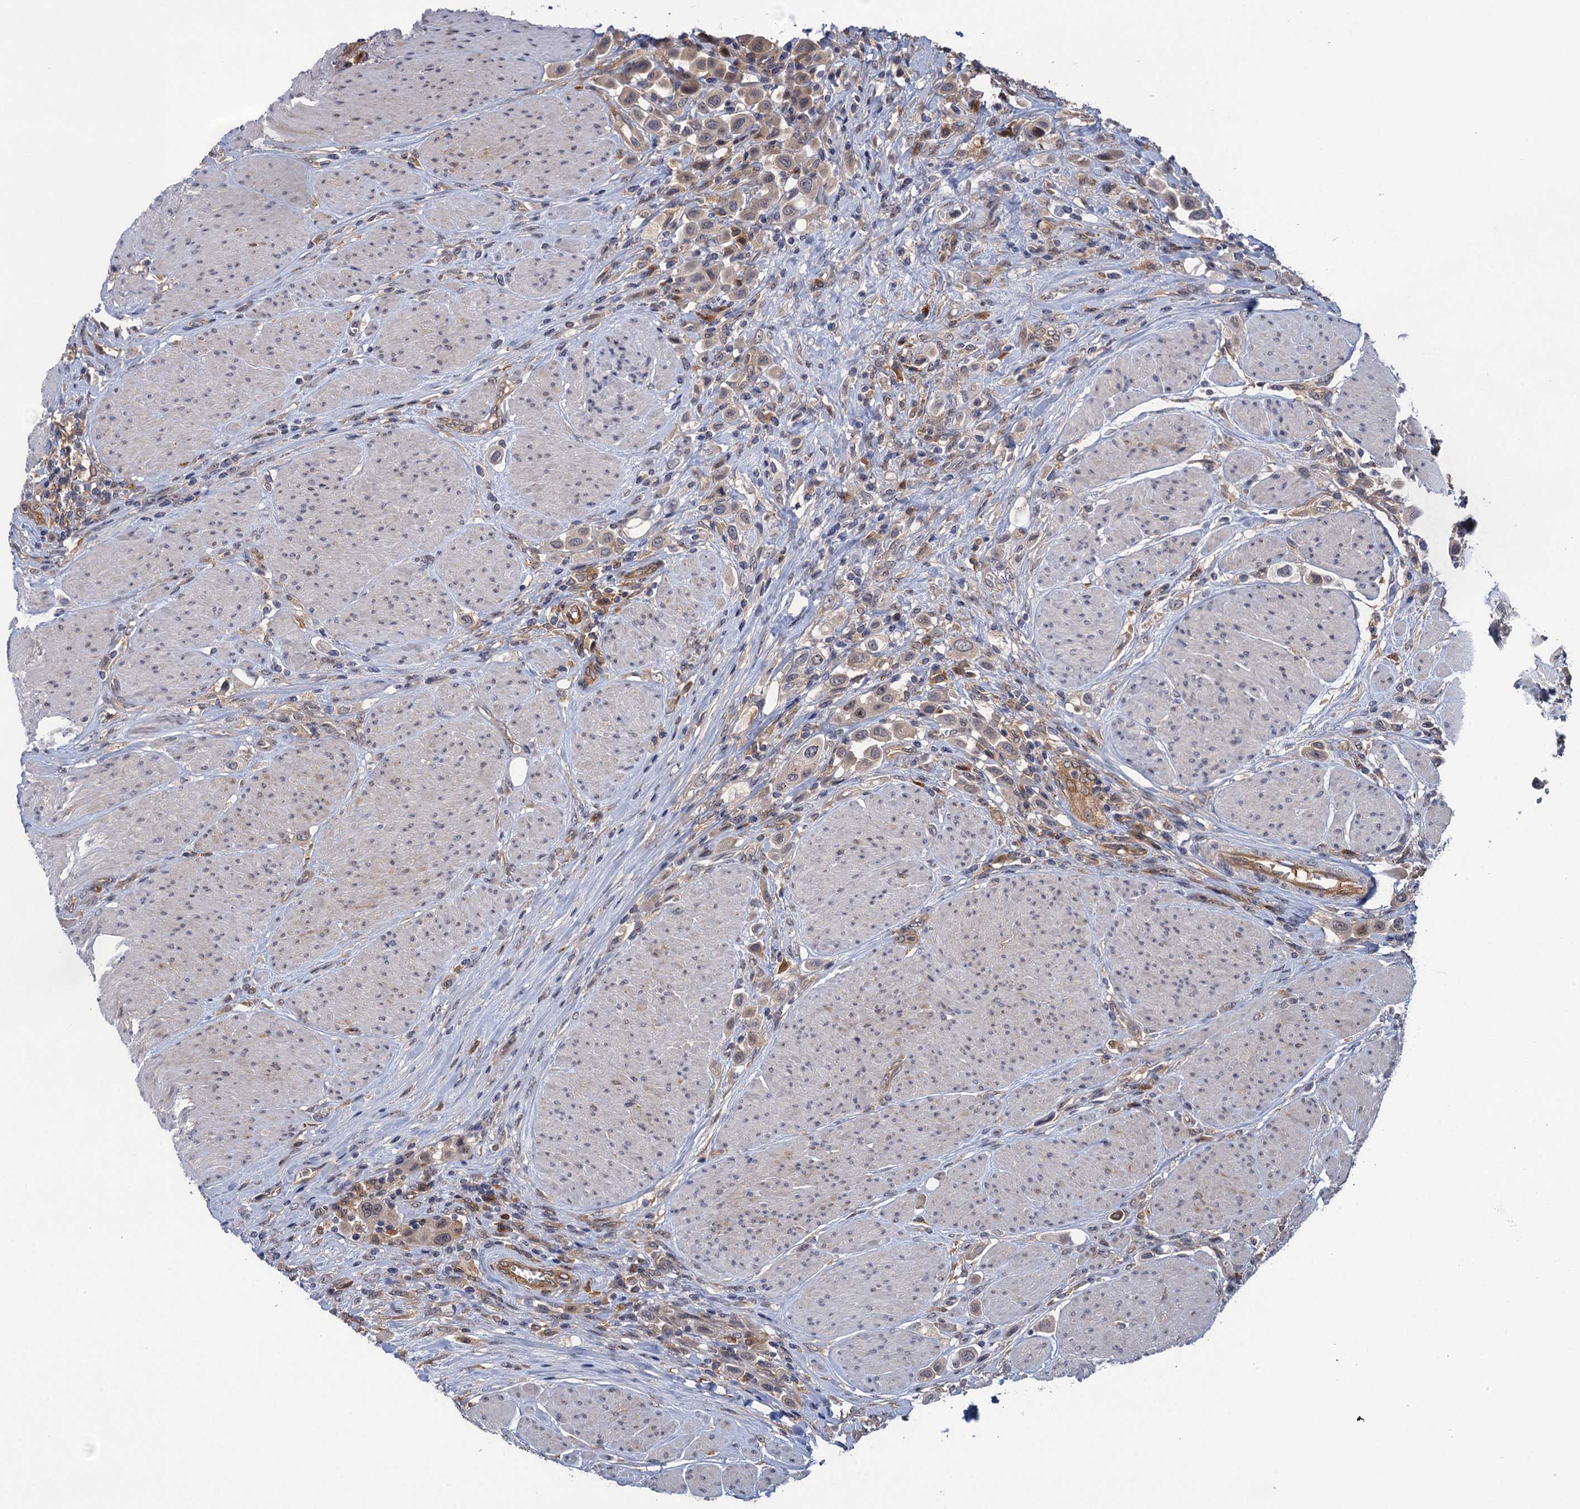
{"staining": {"intensity": "weak", "quantity": "<25%", "location": "cytoplasmic/membranous,nuclear"}, "tissue": "urothelial cancer", "cell_type": "Tumor cells", "image_type": "cancer", "snomed": [{"axis": "morphology", "description": "Urothelial carcinoma, High grade"}, {"axis": "topography", "description": "Urinary bladder"}], "caption": "A high-resolution image shows immunohistochemistry staining of urothelial carcinoma (high-grade), which displays no significant positivity in tumor cells. The staining was performed using DAB (3,3'-diaminobenzidine) to visualize the protein expression in brown, while the nuclei were stained in blue with hematoxylin (Magnification: 20x).", "gene": "NEK8", "patient": {"sex": "male", "age": 50}}